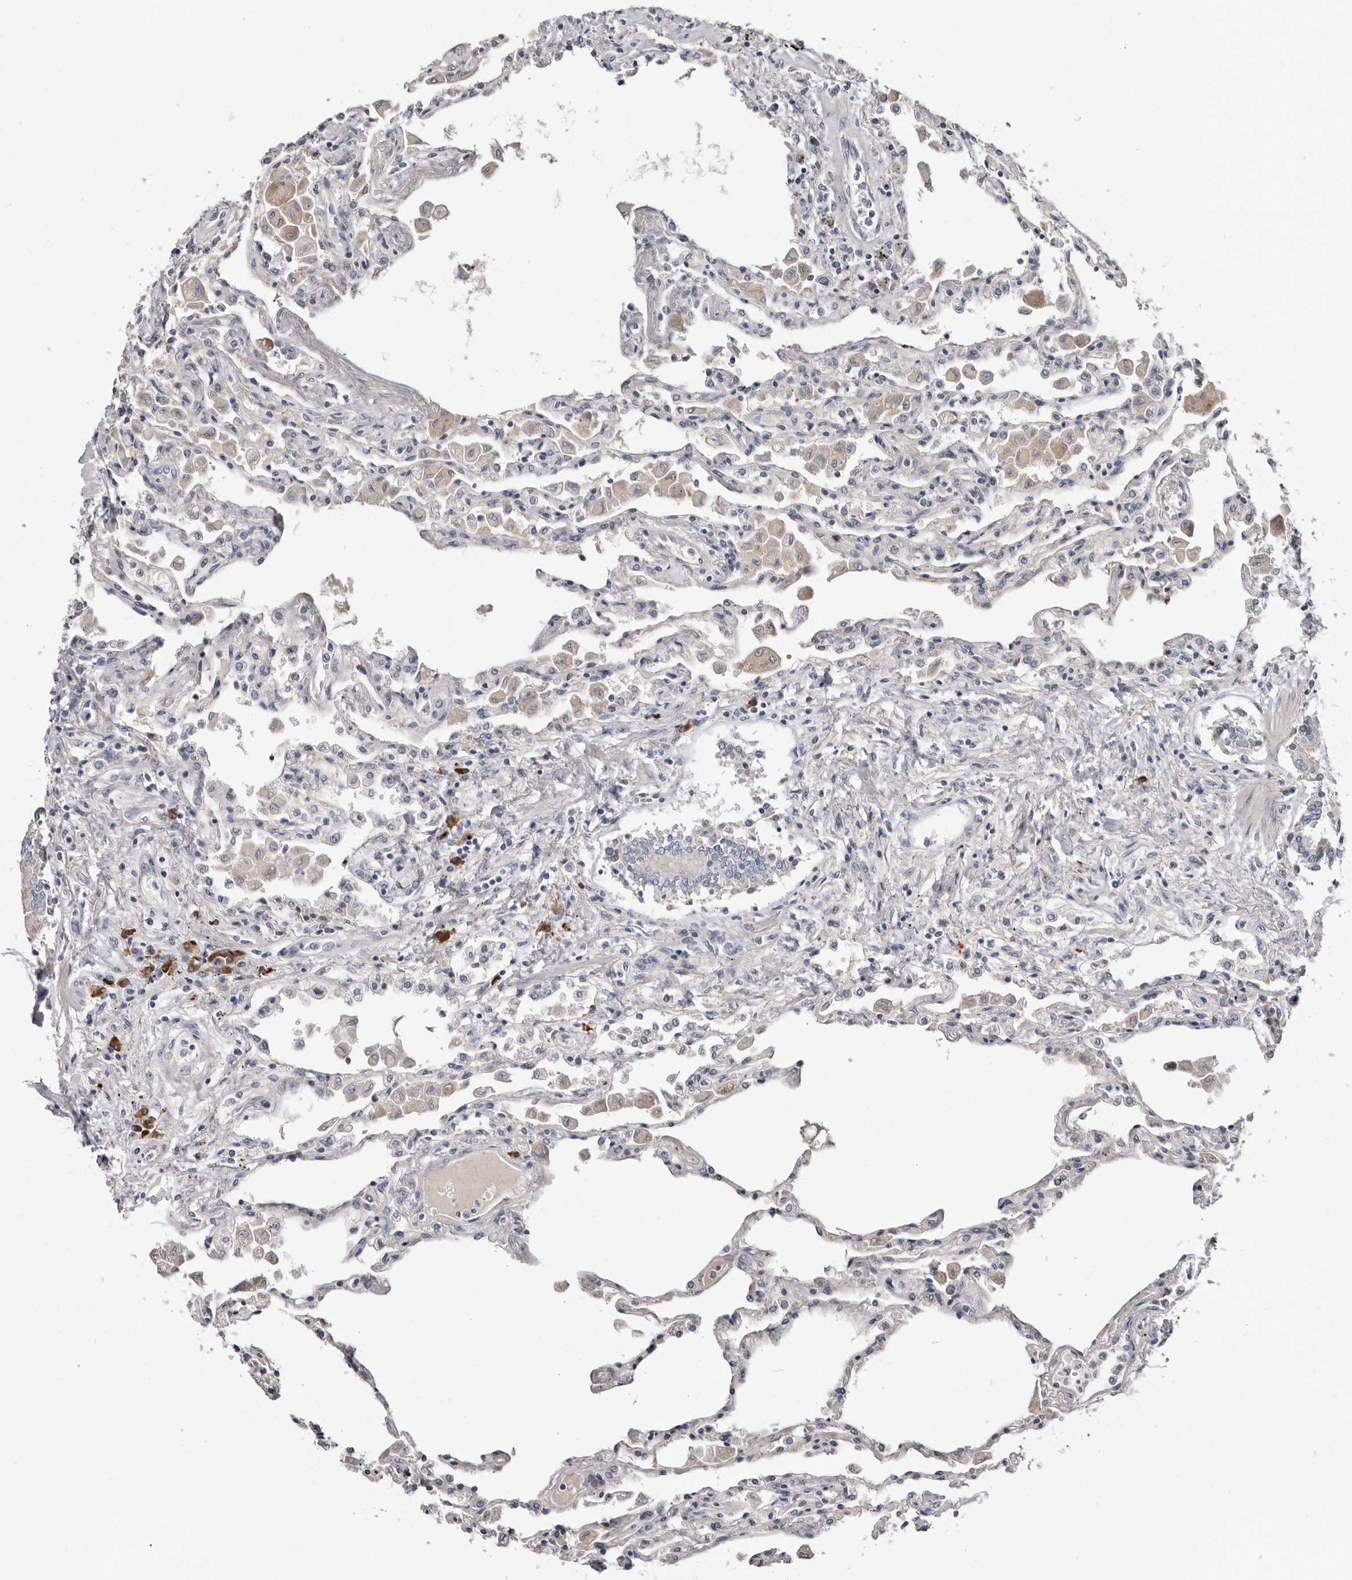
{"staining": {"intensity": "negative", "quantity": "none", "location": "none"}, "tissue": "lung", "cell_type": "Alveolar cells", "image_type": "normal", "snomed": [{"axis": "morphology", "description": "Normal tissue, NOS"}, {"axis": "topography", "description": "Bronchus"}, {"axis": "topography", "description": "Lung"}], "caption": "Immunohistochemistry (IHC) photomicrograph of normal lung stained for a protein (brown), which shows no expression in alveolar cells.", "gene": "SPTA1", "patient": {"sex": "female", "age": 49}}